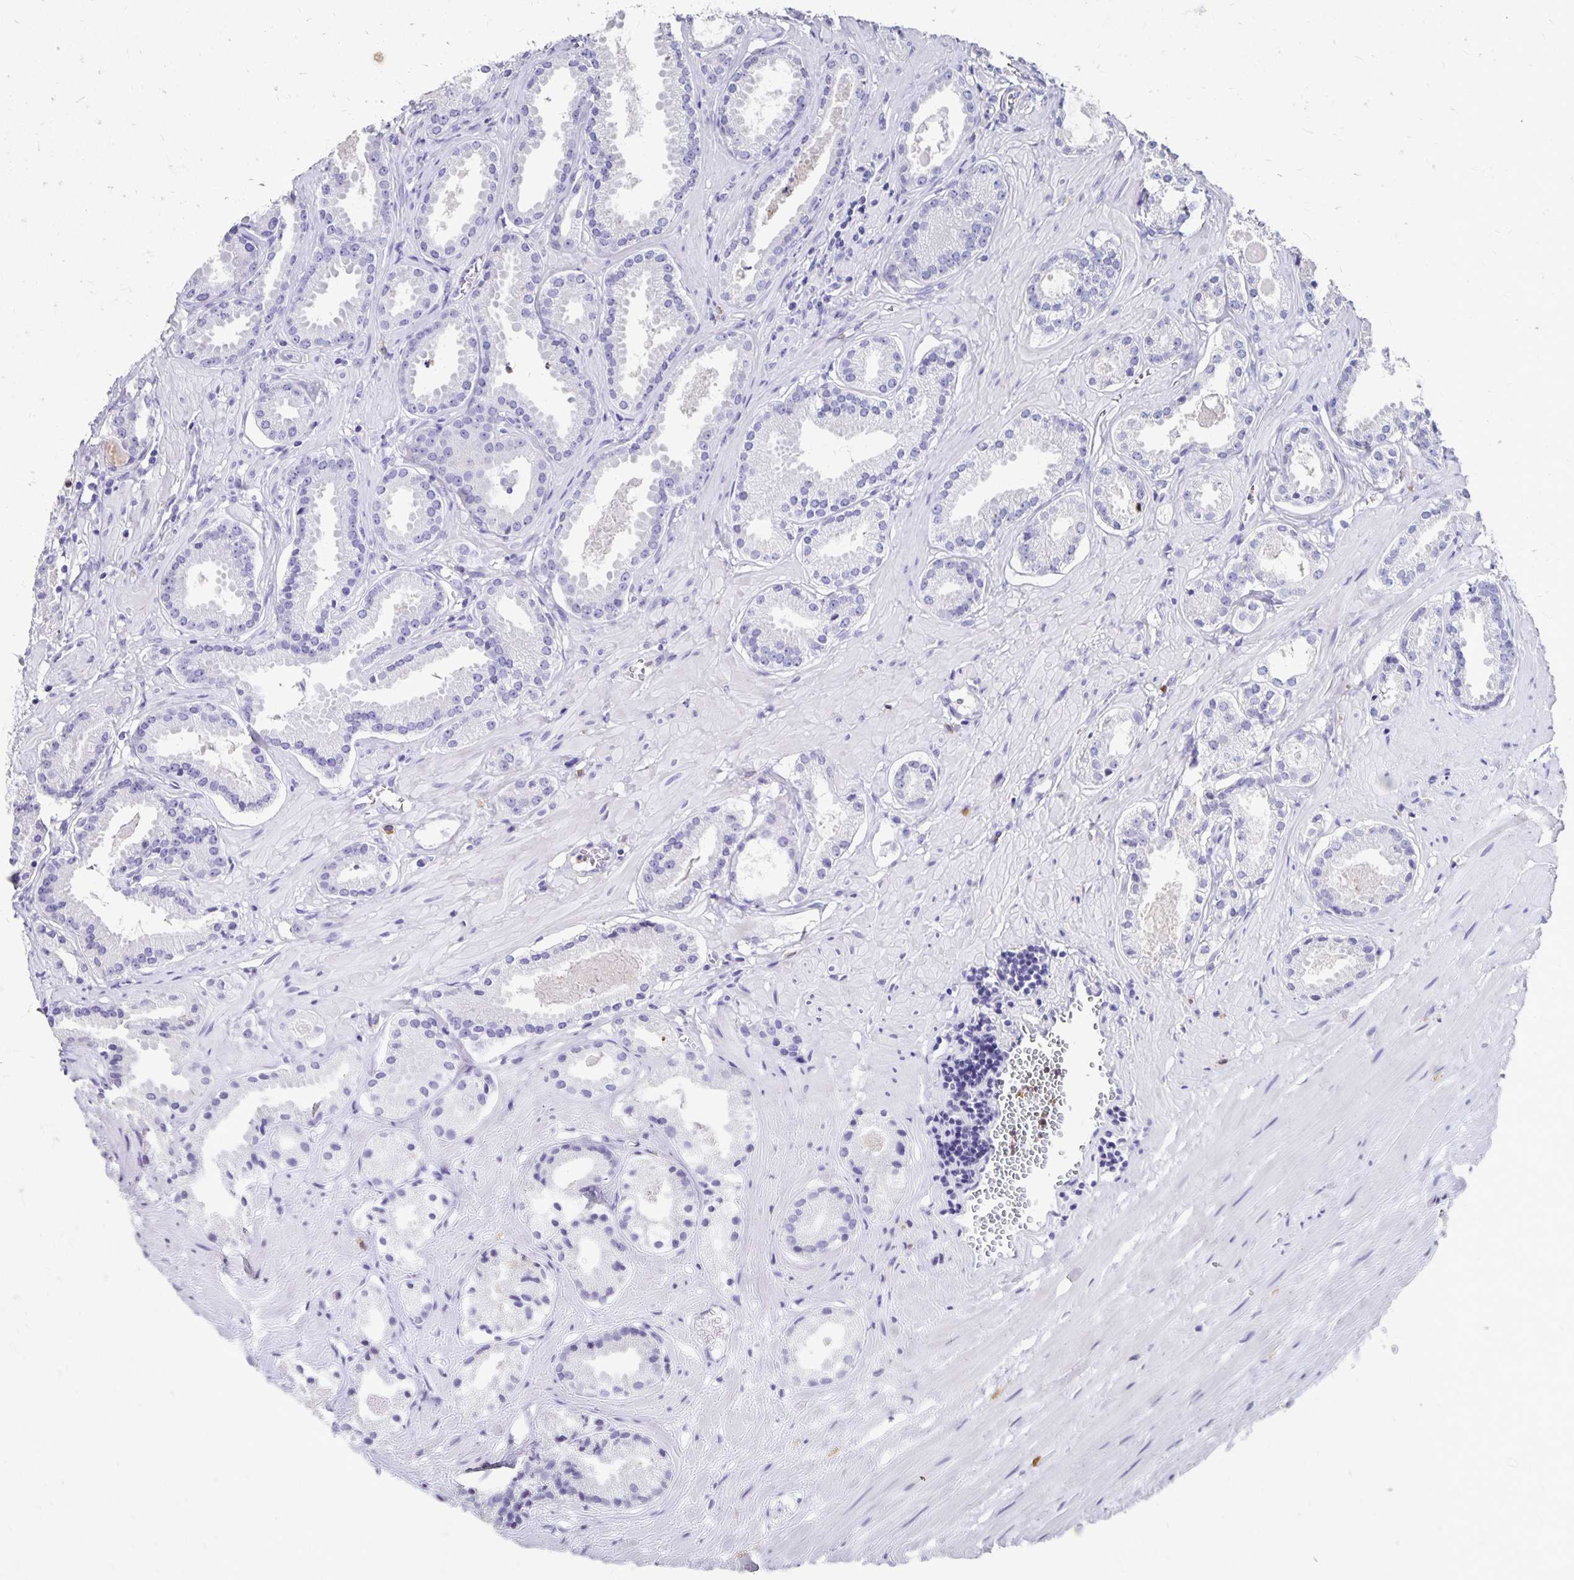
{"staining": {"intensity": "negative", "quantity": "none", "location": "none"}, "tissue": "prostate cancer", "cell_type": "Tumor cells", "image_type": "cancer", "snomed": [{"axis": "morphology", "description": "Adenocarcinoma, NOS"}, {"axis": "morphology", "description": "Adenocarcinoma, Low grade"}, {"axis": "topography", "description": "Prostate"}], "caption": "Prostate adenocarcinoma was stained to show a protein in brown. There is no significant staining in tumor cells.", "gene": "DYNLT4", "patient": {"sex": "male", "age": 64}}